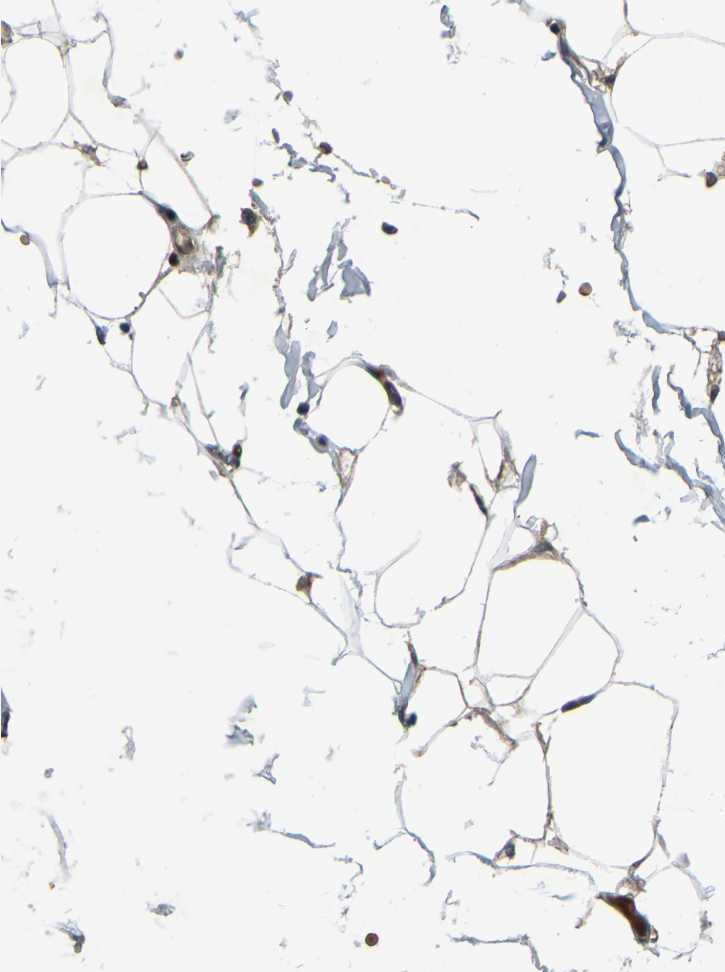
{"staining": {"intensity": "strong", "quantity": ">75%", "location": "nuclear"}, "tissue": "adipose tissue", "cell_type": "Adipocytes", "image_type": "normal", "snomed": [{"axis": "morphology", "description": "Normal tissue, NOS"}, {"axis": "morphology", "description": "Adenocarcinoma, NOS"}, {"axis": "topography", "description": "Colon"}, {"axis": "topography", "description": "Peripheral nerve tissue"}], "caption": "DAB (3,3'-diaminobenzidine) immunohistochemical staining of normal human adipose tissue exhibits strong nuclear protein positivity in about >75% of adipocytes.", "gene": "C21orf91", "patient": {"sex": "male", "age": 14}}